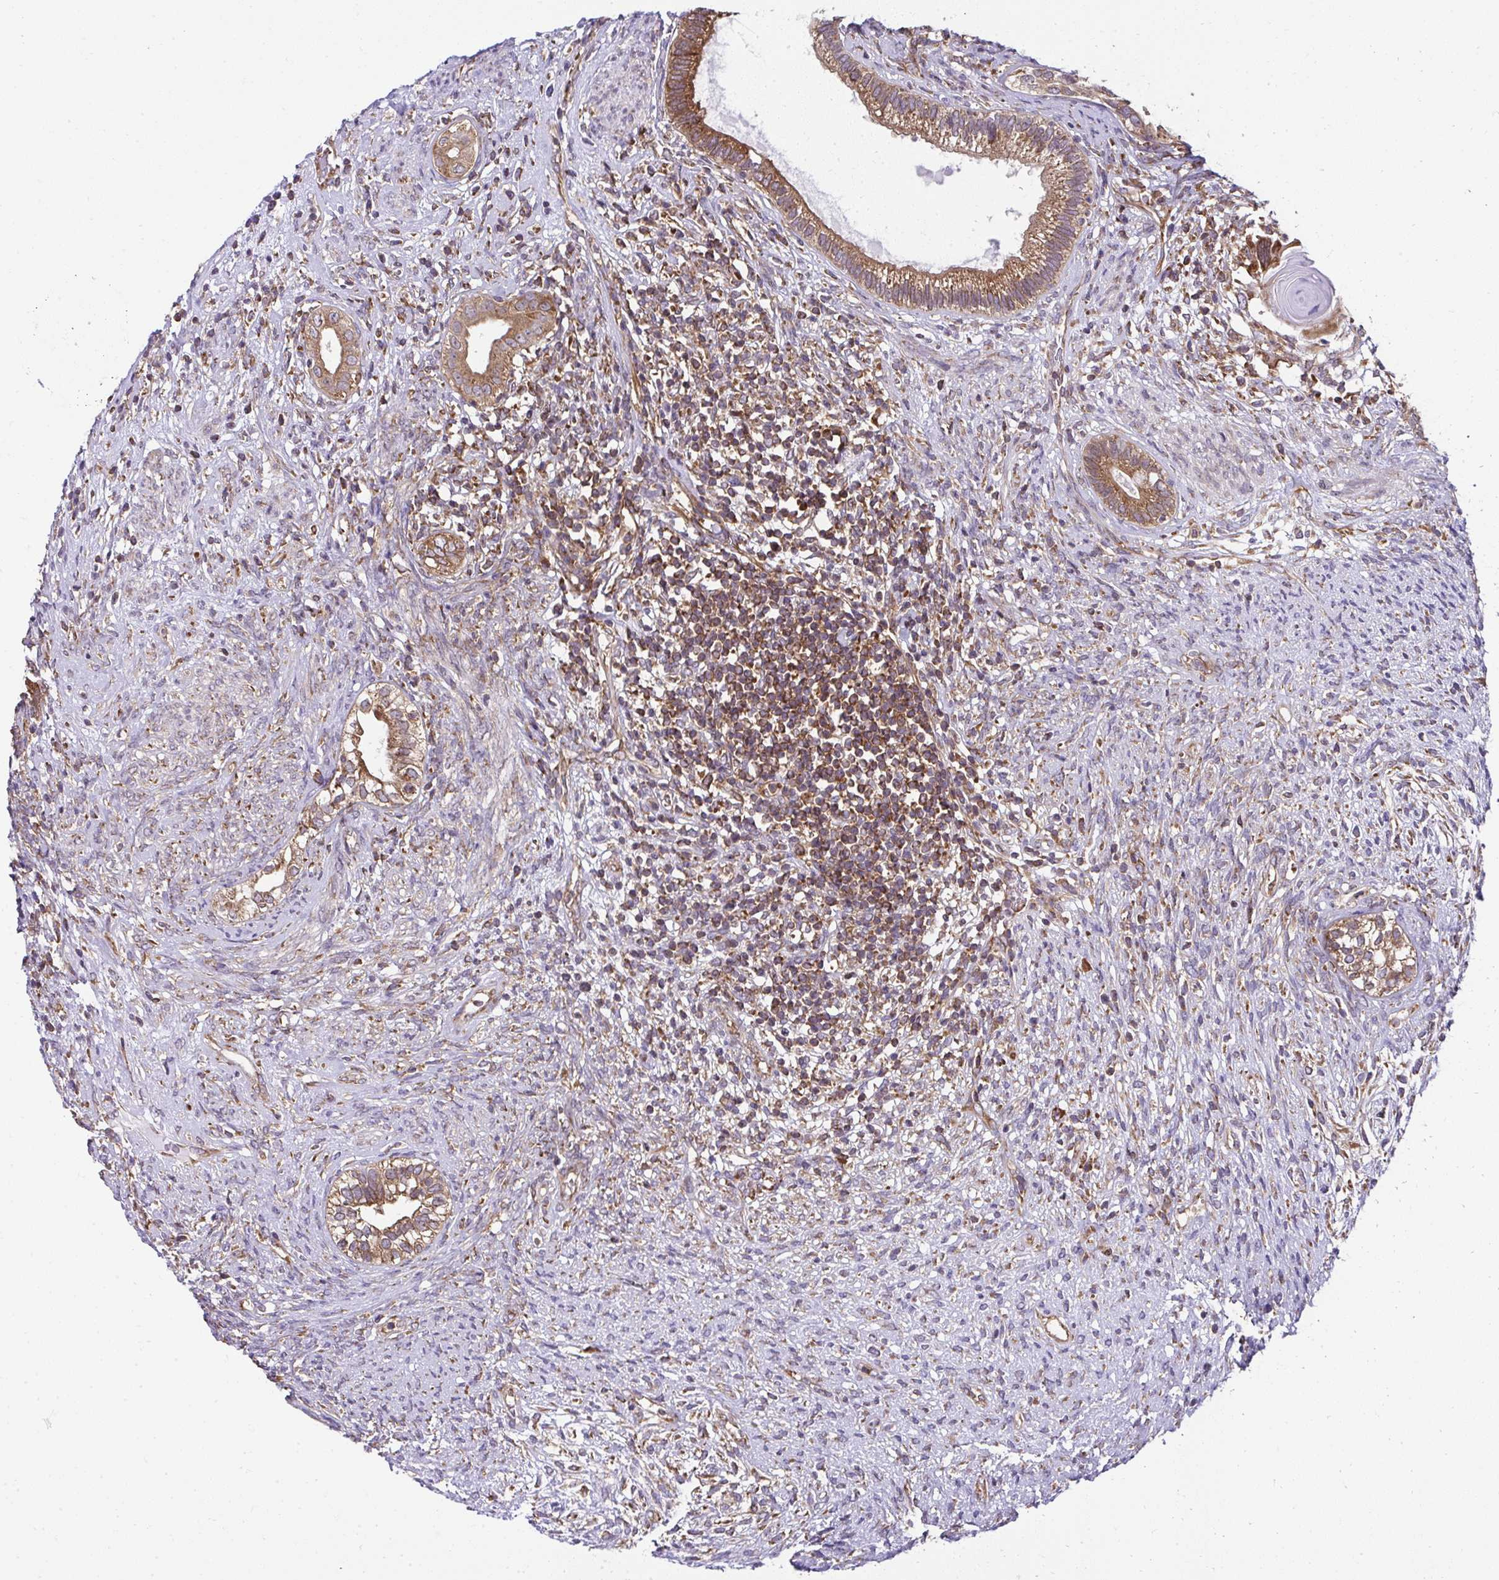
{"staining": {"intensity": "moderate", "quantity": ">75%", "location": "cytoplasmic/membranous"}, "tissue": "testis cancer", "cell_type": "Tumor cells", "image_type": "cancer", "snomed": [{"axis": "morphology", "description": "Seminoma, NOS"}, {"axis": "morphology", "description": "Carcinoma, Embryonal, NOS"}, {"axis": "topography", "description": "Testis"}], "caption": "Human testis cancer (embryonal carcinoma) stained with a brown dye exhibits moderate cytoplasmic/membranous positive positivity in approximately >75% of tumor cells.", "gene": "RPS7", "patient": {"sex": "male", "age": 41}}